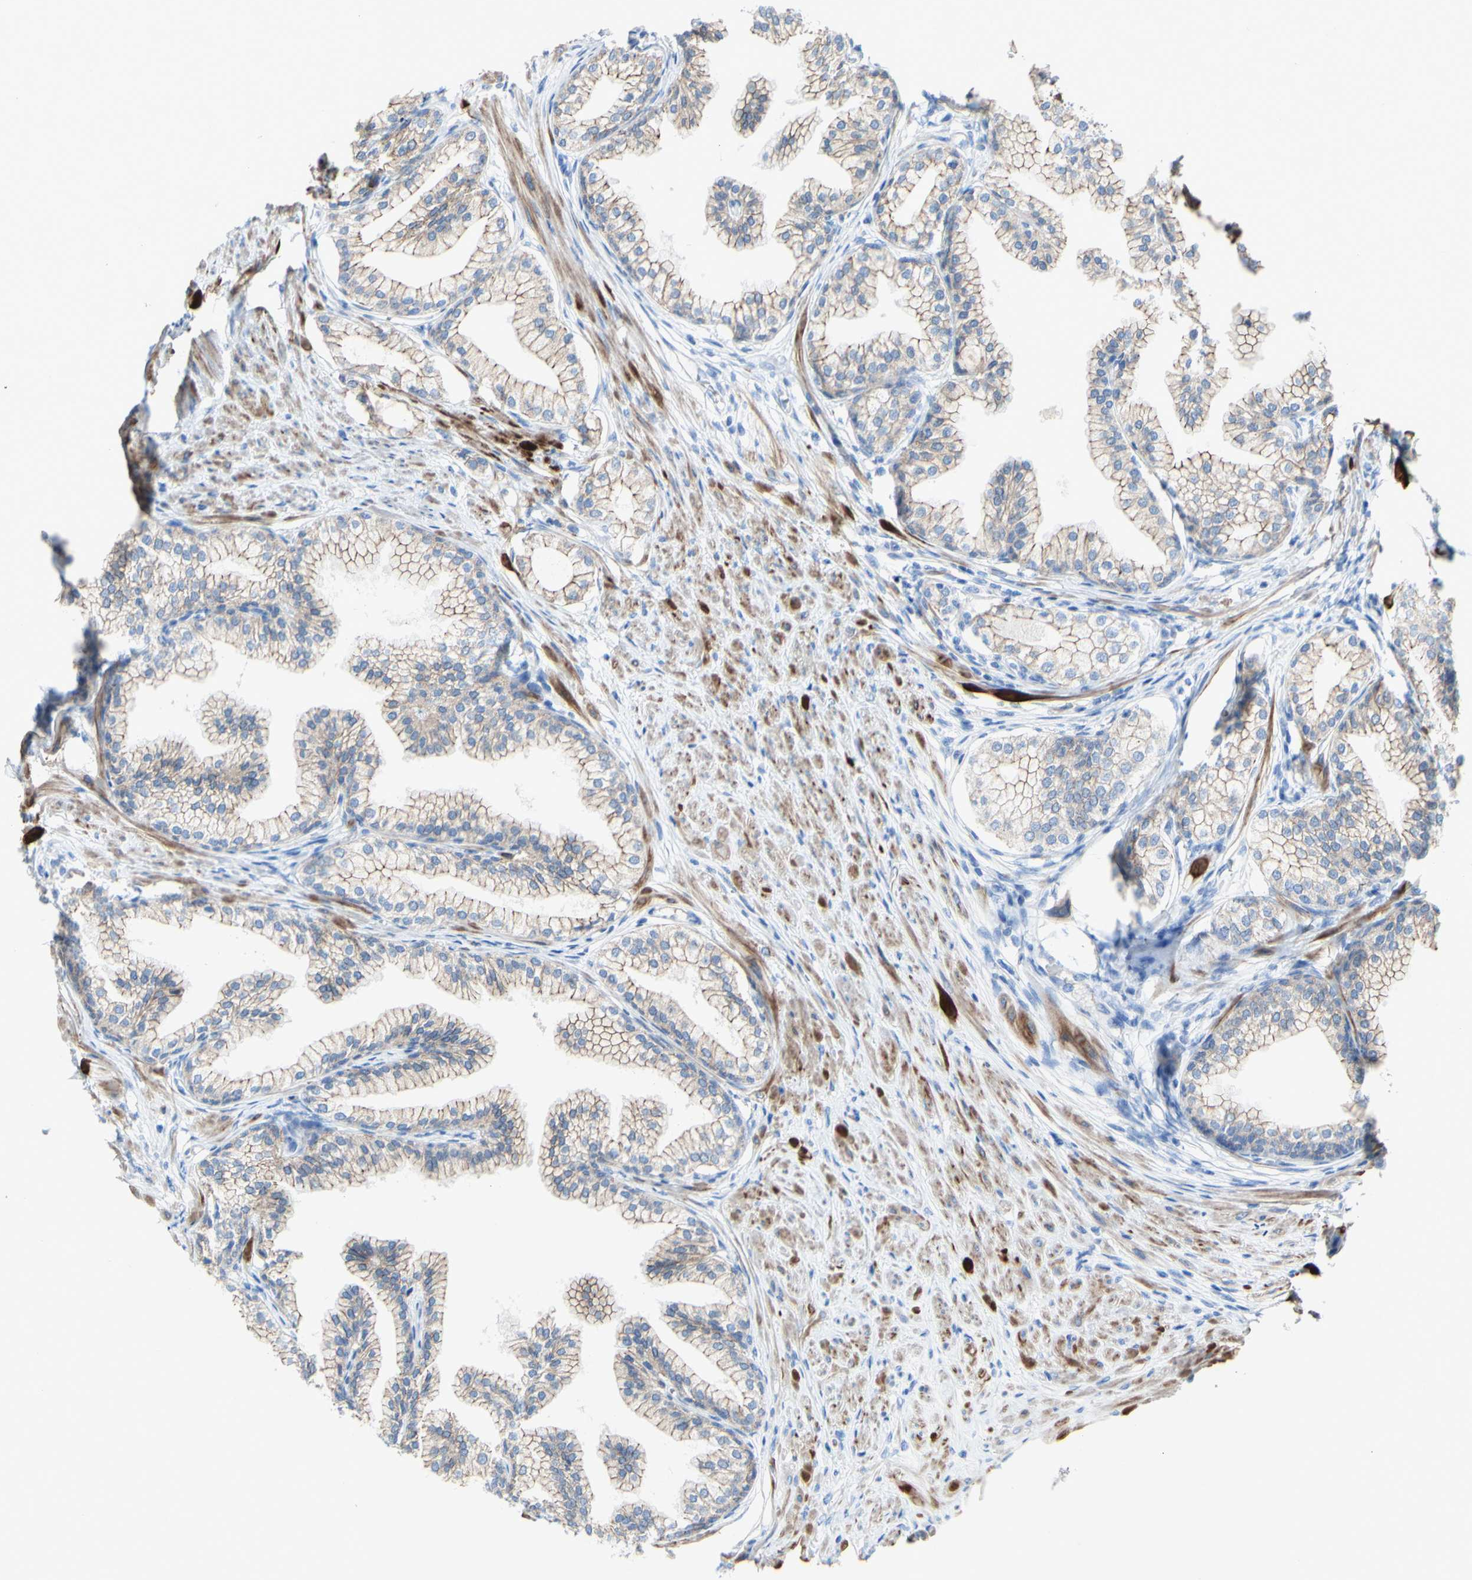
{"staining": {"intensity": "moderate", "quantity": ">75%", "location": "cytoplasmic/membranous"}, "tissue": "prostate", "cell_type": "Glandular cells", "image_type": "normal", "snomed": [{"axis": "morphology", "description": "Normal tissue, NOS"}, {"axis": "morphology", "description": "Urothelial carcinoma, Low grade"}, {"axis": "topography", "description": "Urinary bladder"}, {"axis": "topography", "description": "Prostate"}], "caption": "Prostate was stained to show a protein in brown. There is medium levels of moderate cytoplasmic/membranous positivity in approximately >75% of glandular cells. Immunohistochemistry (ihc) stains the protein in brown and the nuclei are stained blue.", "gene": "DSC2", "patient": {"sex": "male", "age": 60}}